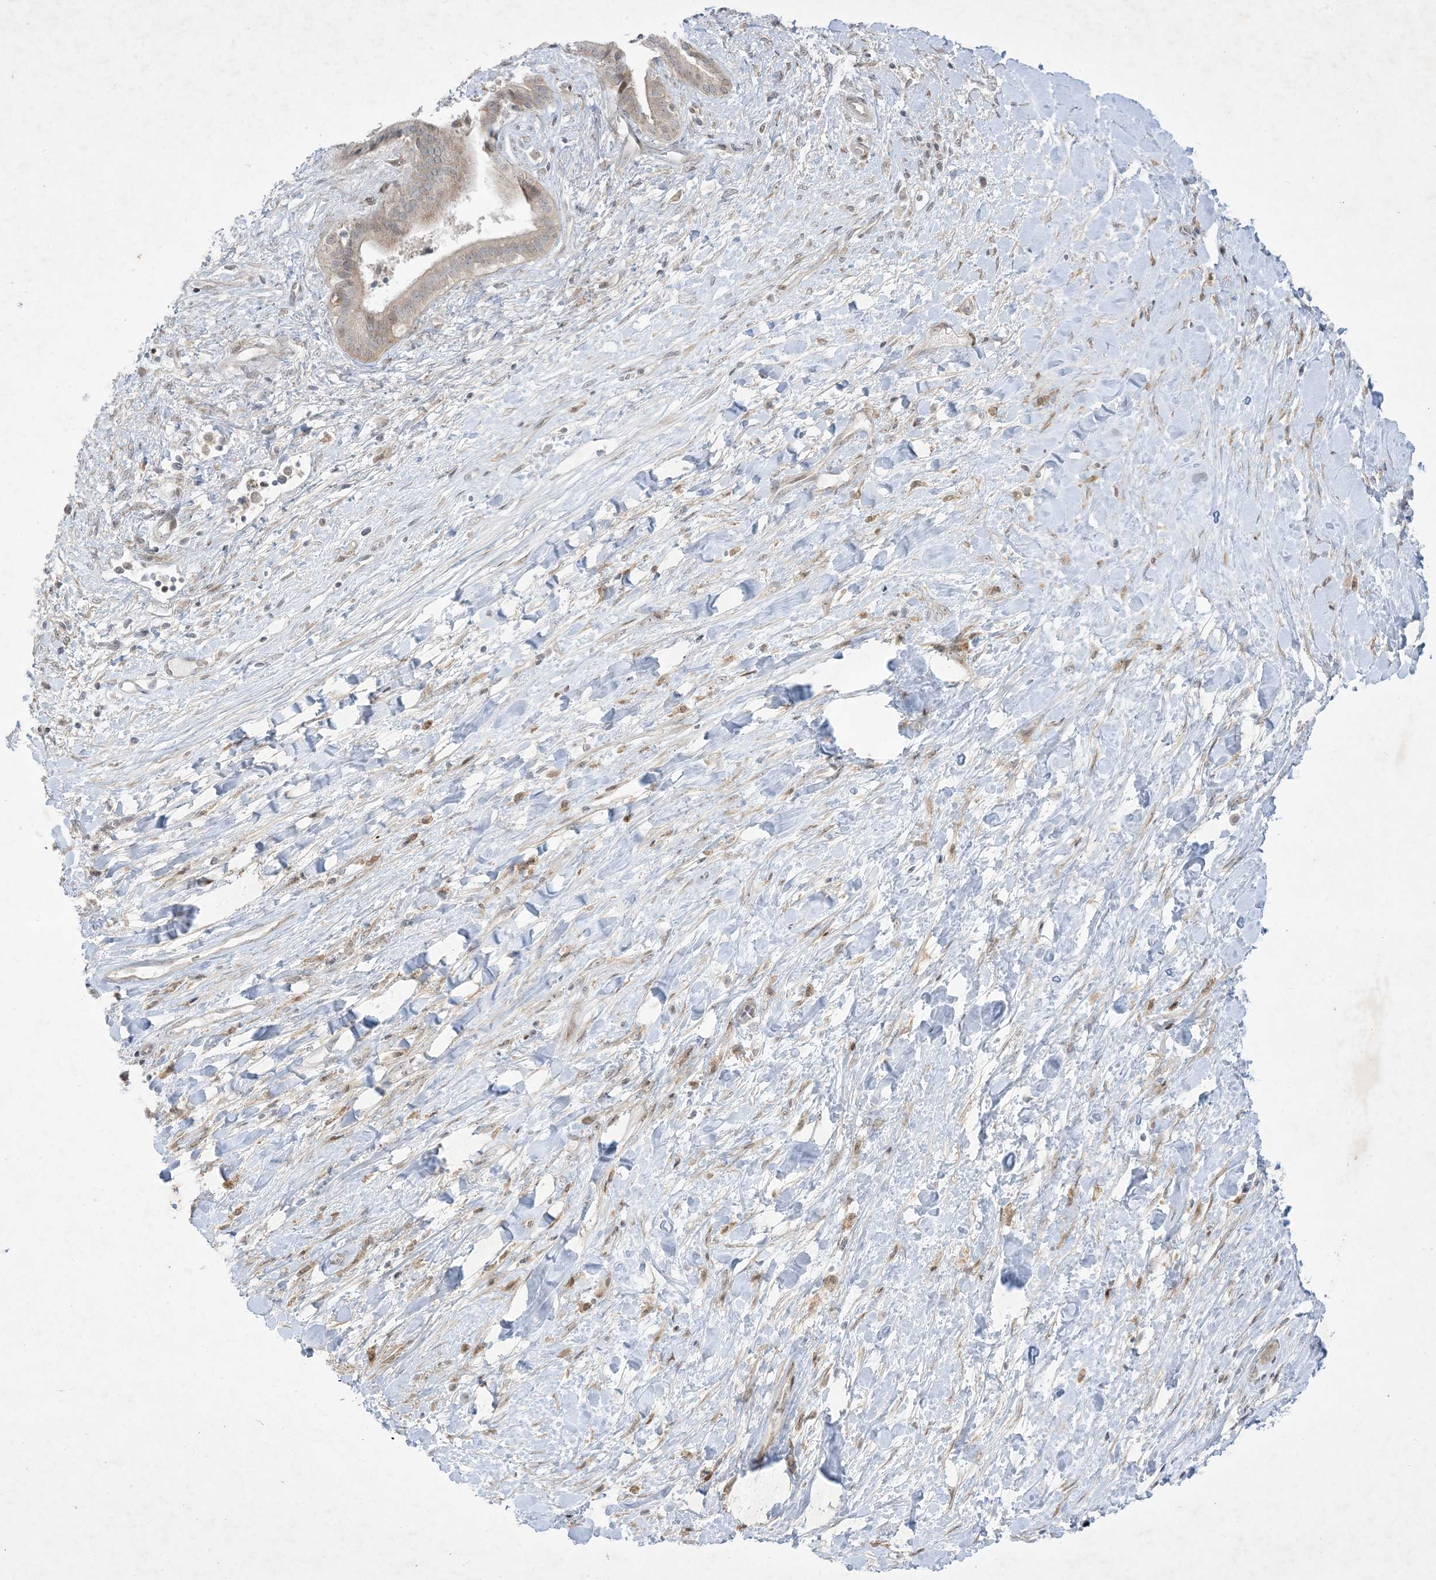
{"staining": {"intensity": "weak", "quantity": "<25%", "location": "cytoplasmic/membranous"}, "tissue": "liver cancer", "cell_type": "Tumor cells", "image_type": "cancer", "snomed": [{"axis": "morphology", "description": "Cholangiocarcinoma"}, {"axis": "topography", "description": "Liver"}], "caption": "Immunohistochemistry (IHC) of human liver cancer (cholangiocarcinoma) exhibits no expression in tumor cells.", "gene": "SOGA3", "patient": {"sex": "female", "age": 52}}